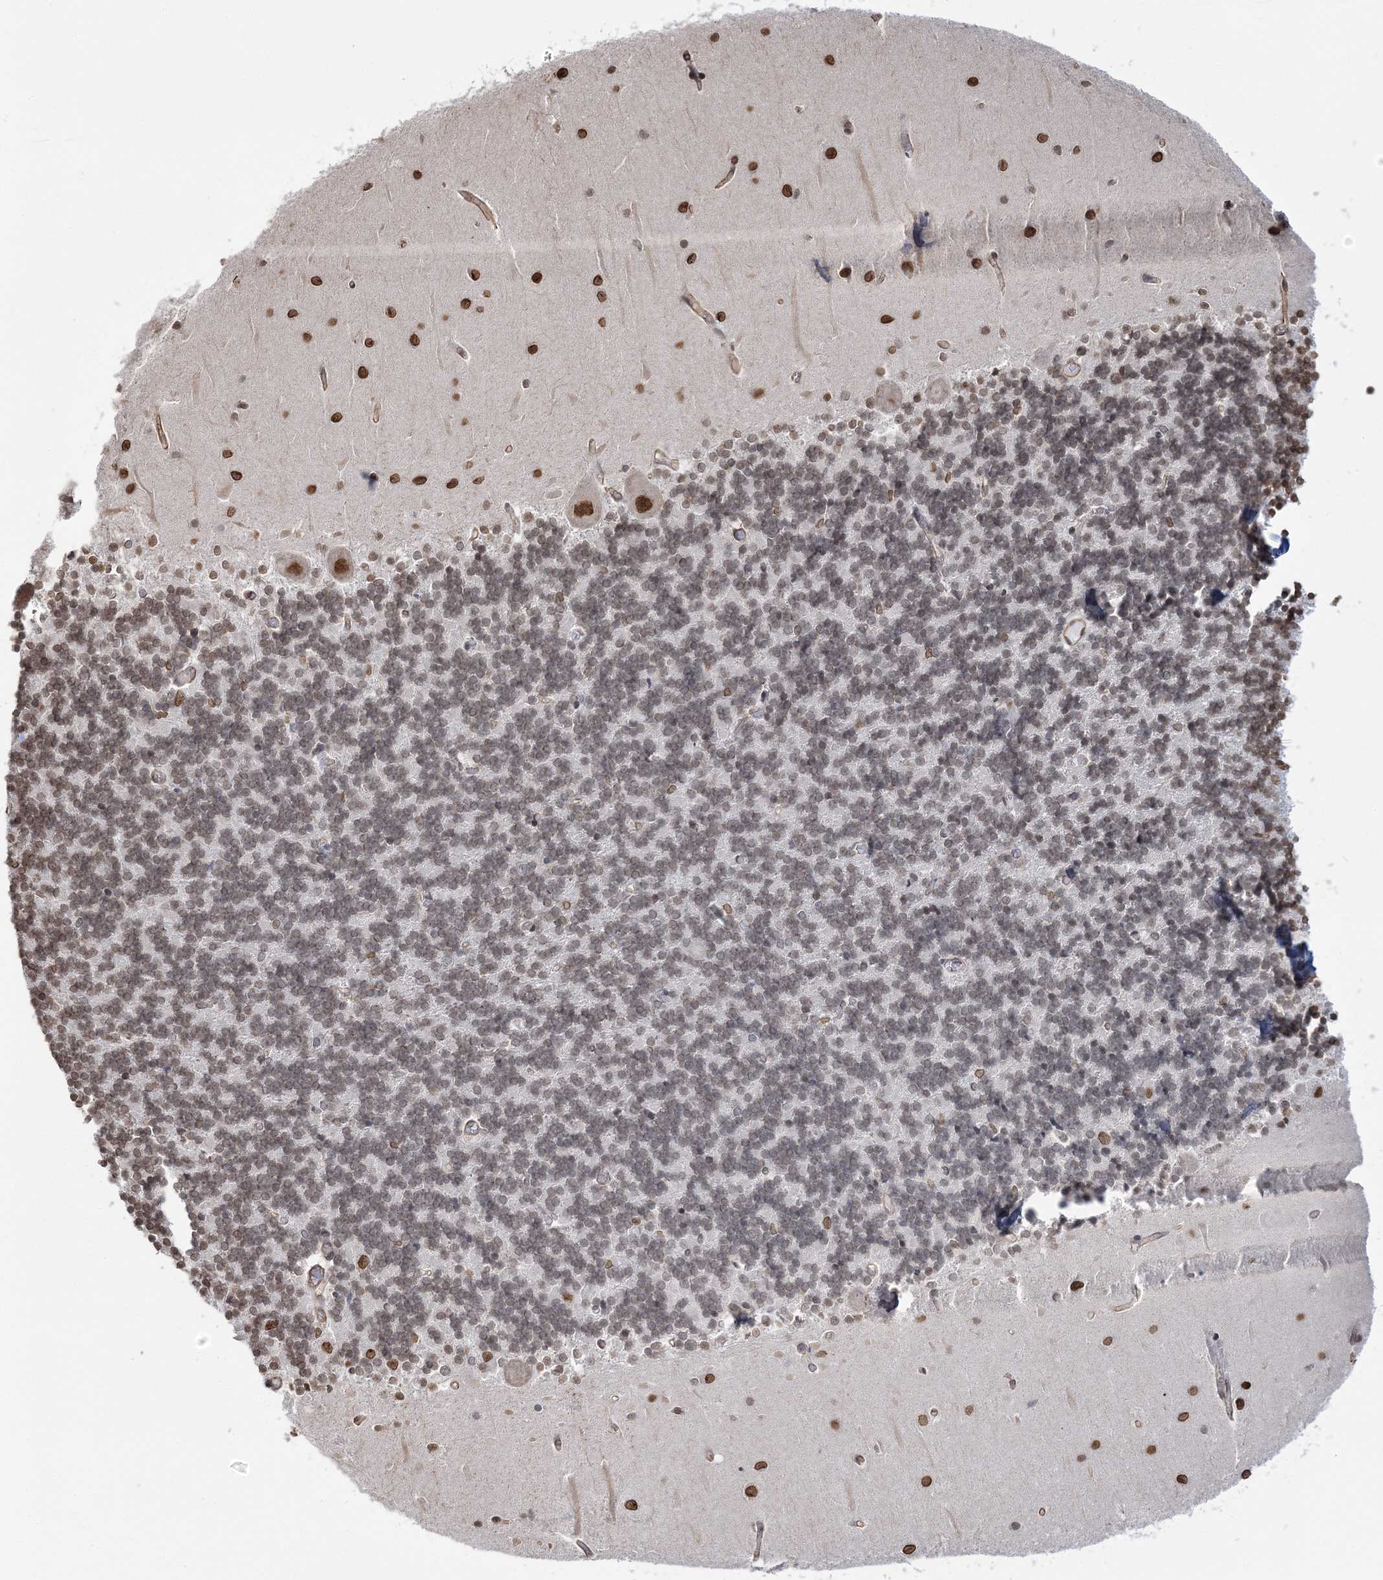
{"staining": {"intensity": "moderate", "quantity": "25%-75%", "location": "nuclear"}, "tissue": "cerebellum", "cell_type": "Cells in granular layer", "image_type": "normal", "snomed": [{"axis": "morphology", "description": "Normal tissue, NOS"}, {"axis": "topography", "description": "Cerebellum"}], "caption": "Immunohistochemical staining of normal human cerebellum displays moderate nuclear protein expression in about 25%-75% of cells in granular layer.", "gene": "ATP11B", "patient": {"sex": "male", "age": 37}}